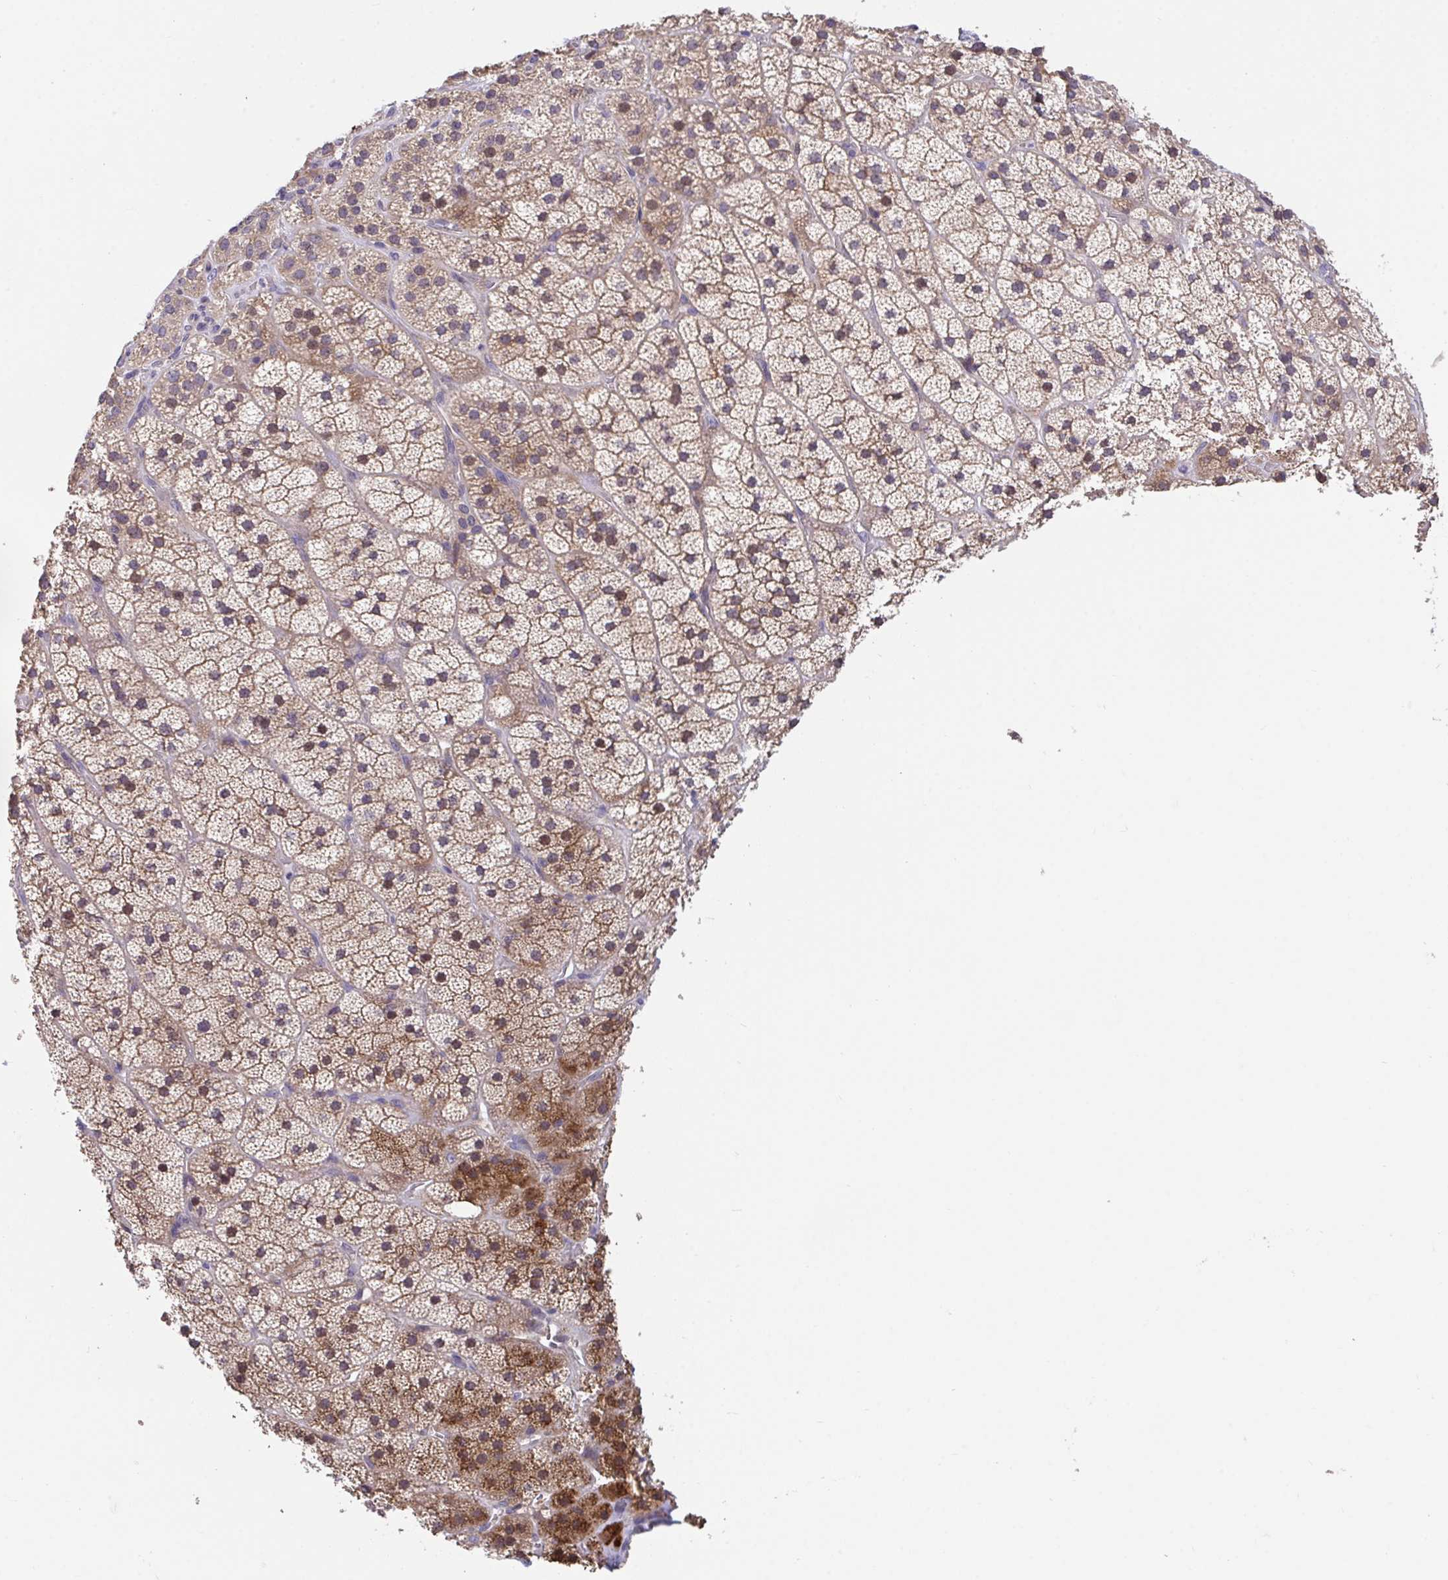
{"staining": {"intensity": "moderate", "quantity": "25%-75%", "location": "cytoplasmic/membranous,nuclear"}, "tissue": "adrenal gland", "cell_type": "Glandular cells", "image_type": "normal", "snomed": [{"axis": "morphology", "description": "Normal tissue, NOS"}, {"axis": "topography", "description": "Adrenal gland"}], "caption": "Normal adrenal gland reveals moderate cytoplasmic/membranous,nuclear staining in approximately 25%-75% of glandular cells (DAB IHC, brown staining for protein, blue staining for nuclei)..", "gene": "SUSD4", "patient": {"sex": "male", "age": 57}}